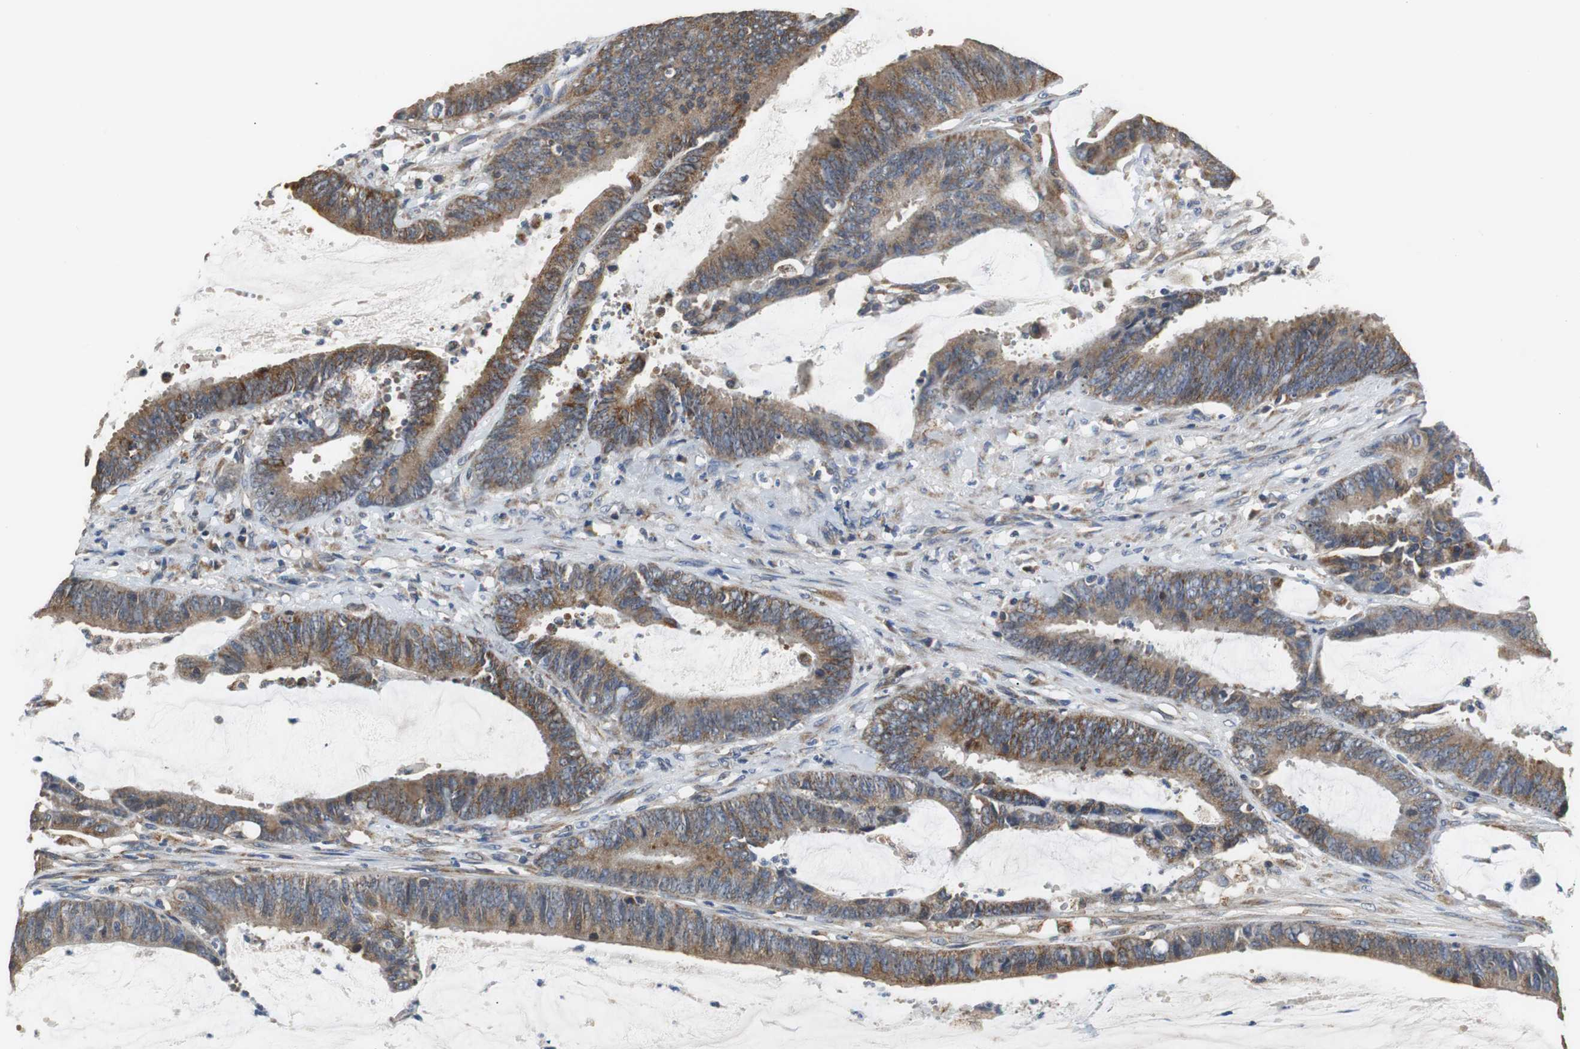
{"staining": {"intensity": "moderate", "quantity": ">75%", "location": "cytoplasmic/membranous"}, "tissue": "colorectal cancer", "cell_type": "Tumor cells", "image_type": "cancer", "snomed": [{"axis": "morphology", "description": "Adenocarcinoma, NOS"}, {"axis": "topography", "description": "Rectum"}], "caption": "This micrograph displays IHC staining of colorectal cancer, with medium moderate cytoplasmic/membranous positivity in approximately >75% of tumor cells.", "gene": "HMGCL", "patient": {"sex": "female", "age": 66}}